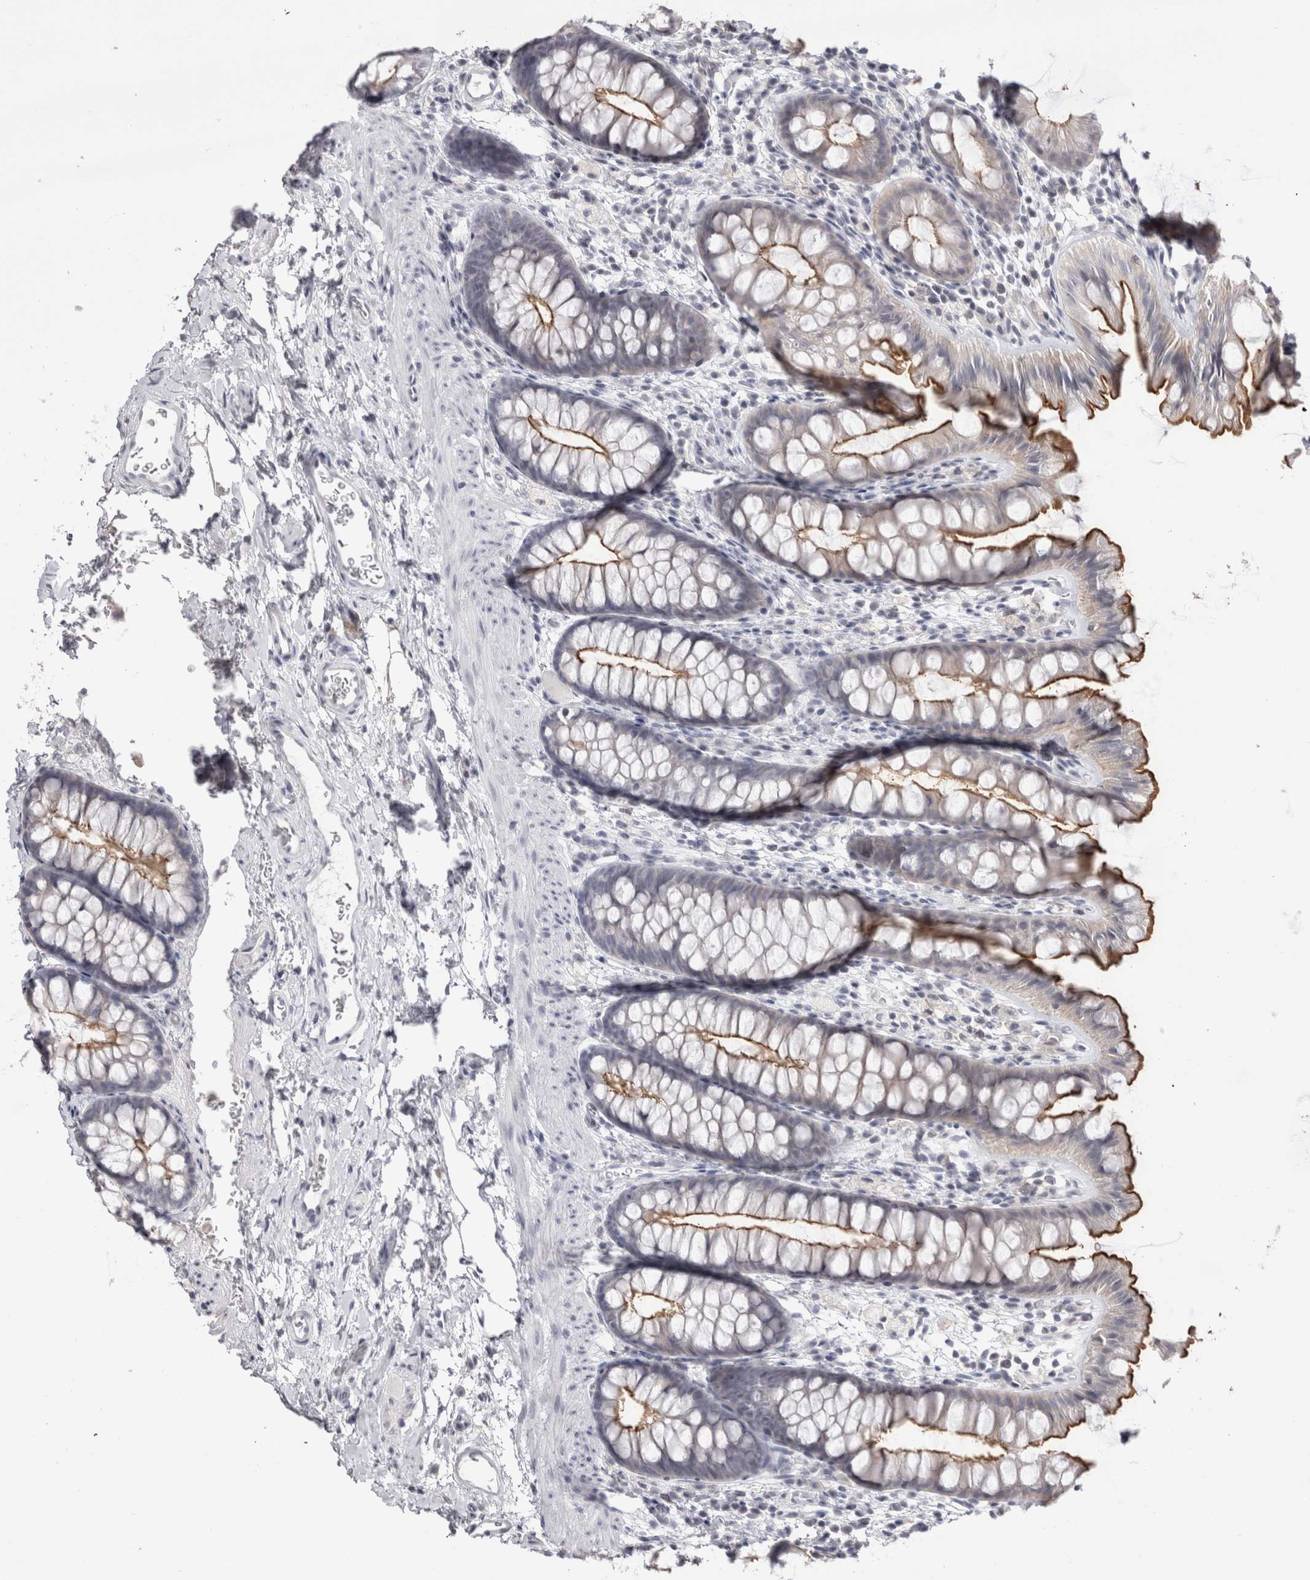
{"staining": {"intensity": "negative", "quantity": "none", "location": "none"}, "tissue": "colon", "cell_type": "Endothelial cells", "image_type": "normal", "snomed": [{"axis": "morphology", "description": "Normal tissue, NOS"}, {"axis": "topography", "description": "Colon"}], "caption": "Immunohistochemical staining of normal human colon shows no significant expression in endothelial cells.", "gene": "FNDC8", "patient": {"sex": "female", "age": 62}}